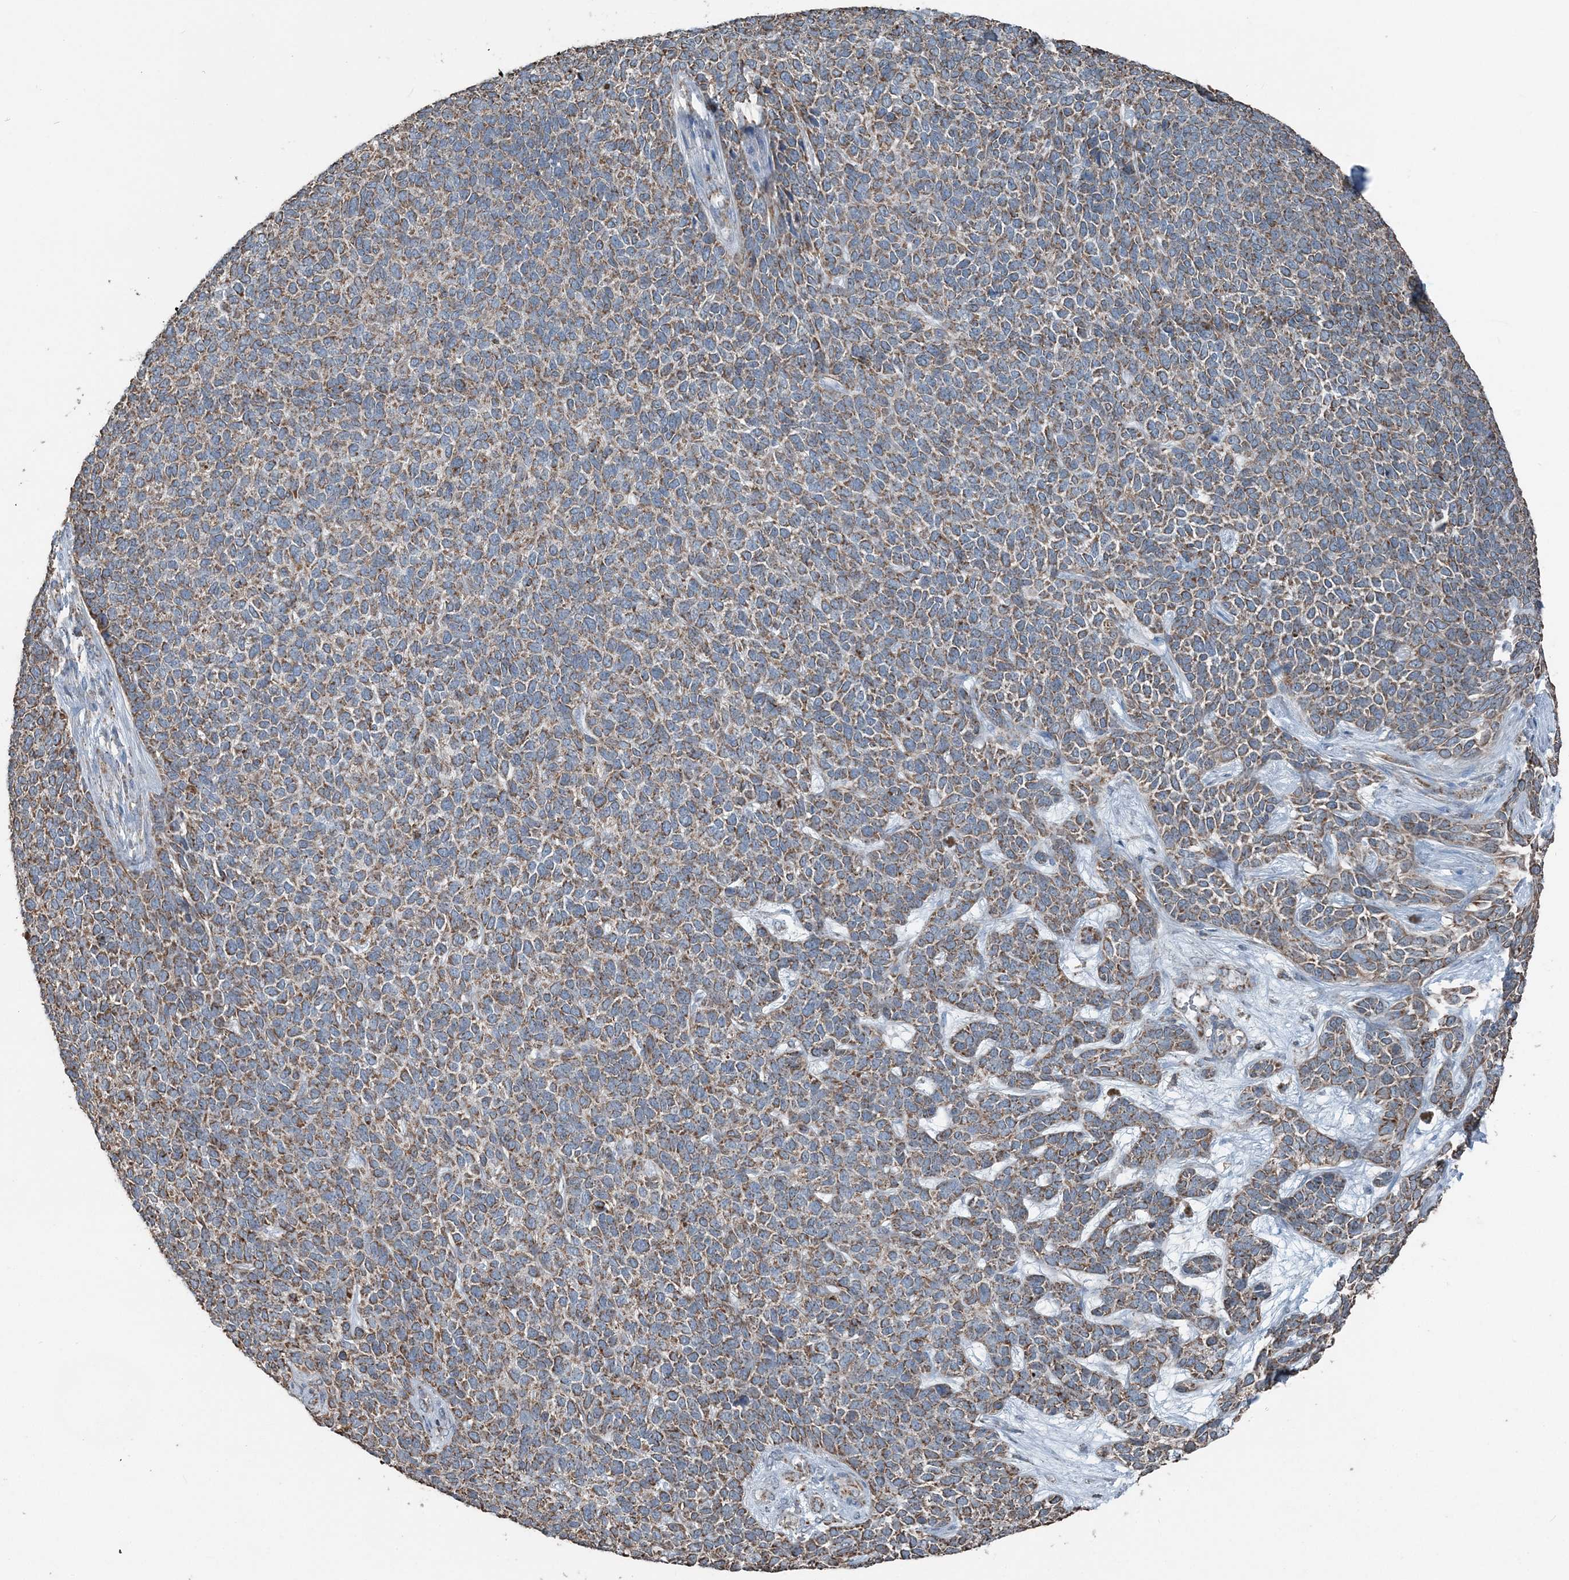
{"staining": {"intensity": "moderate", "quantity": ">75%", "location": "cytoplasmic/membranous"}, "tissue": "skin cancer", "cell_type": "Tumor cells", "image_type": "cancer", "snomed": [{"axis": "morphology", "description": "Basal cell carcinoma"}, {"axis": "topography", "description": "Skin"}], "caption": "A histopathology image of human skin cancer (basal cell carcinoma) stained for a protein reveals moderate cytoplasmic/membranous brown staining in tumor cells.", "gene": "SUCLG1", "patient": {"sex": "female", "age": 84}}